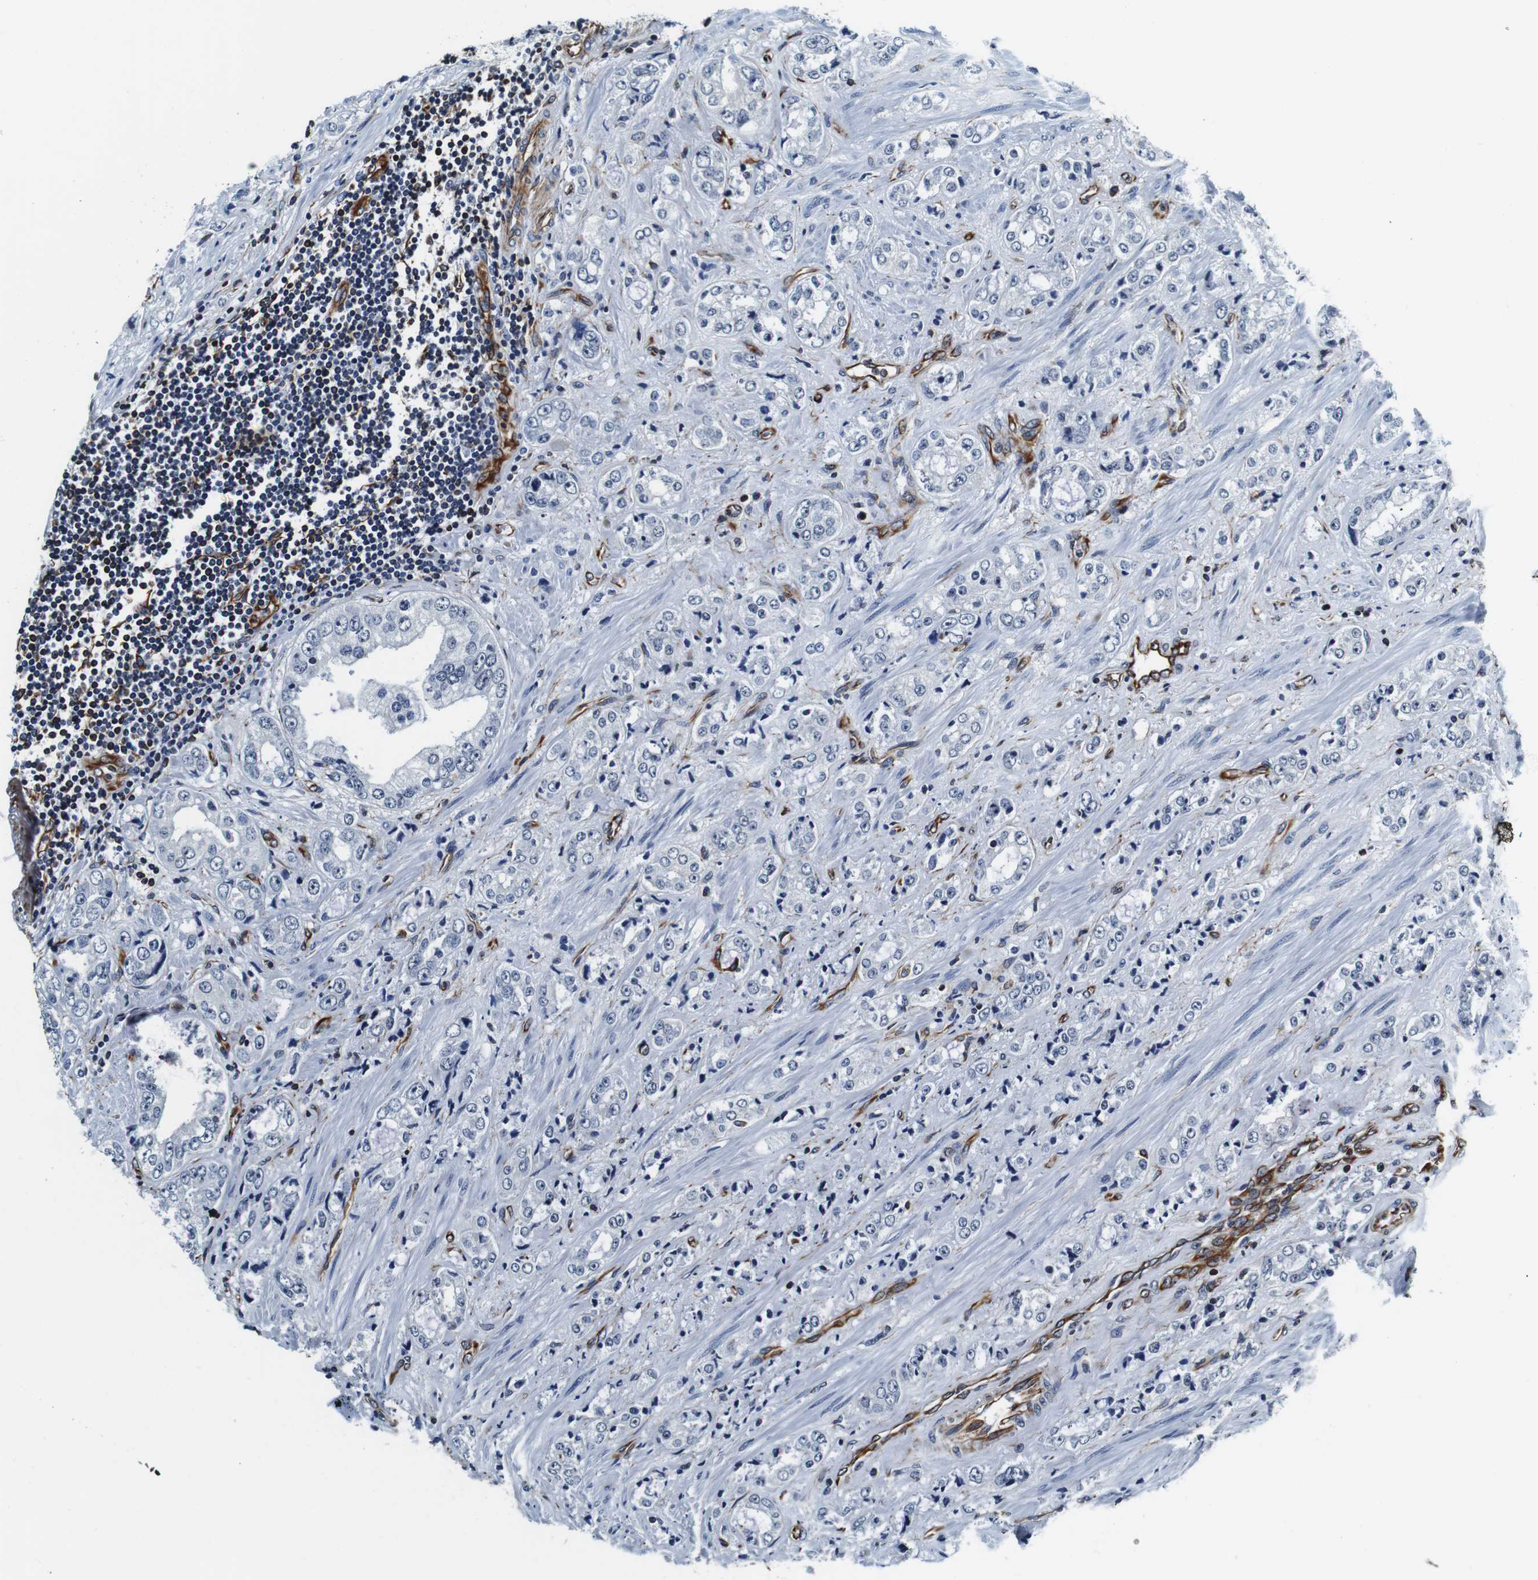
{"staining": {"intensity": "negative", "quantity": "none", "location": "none"}, "tissue": "prostate cancer", "cell_type": "Tumor cells", "image_type": "cancer", "snomed": [{"axis": "morphology", "description": "Adenocarcinoma, High grade"}, {"axis": "topography", "description": "Prostate"}], "caption": "The micrograph shows no staining of tumor cells in high-grade adenocarcinoma (prostate).", "gene": "GJE1", "patient": {"sex": "male", "age": 61}}